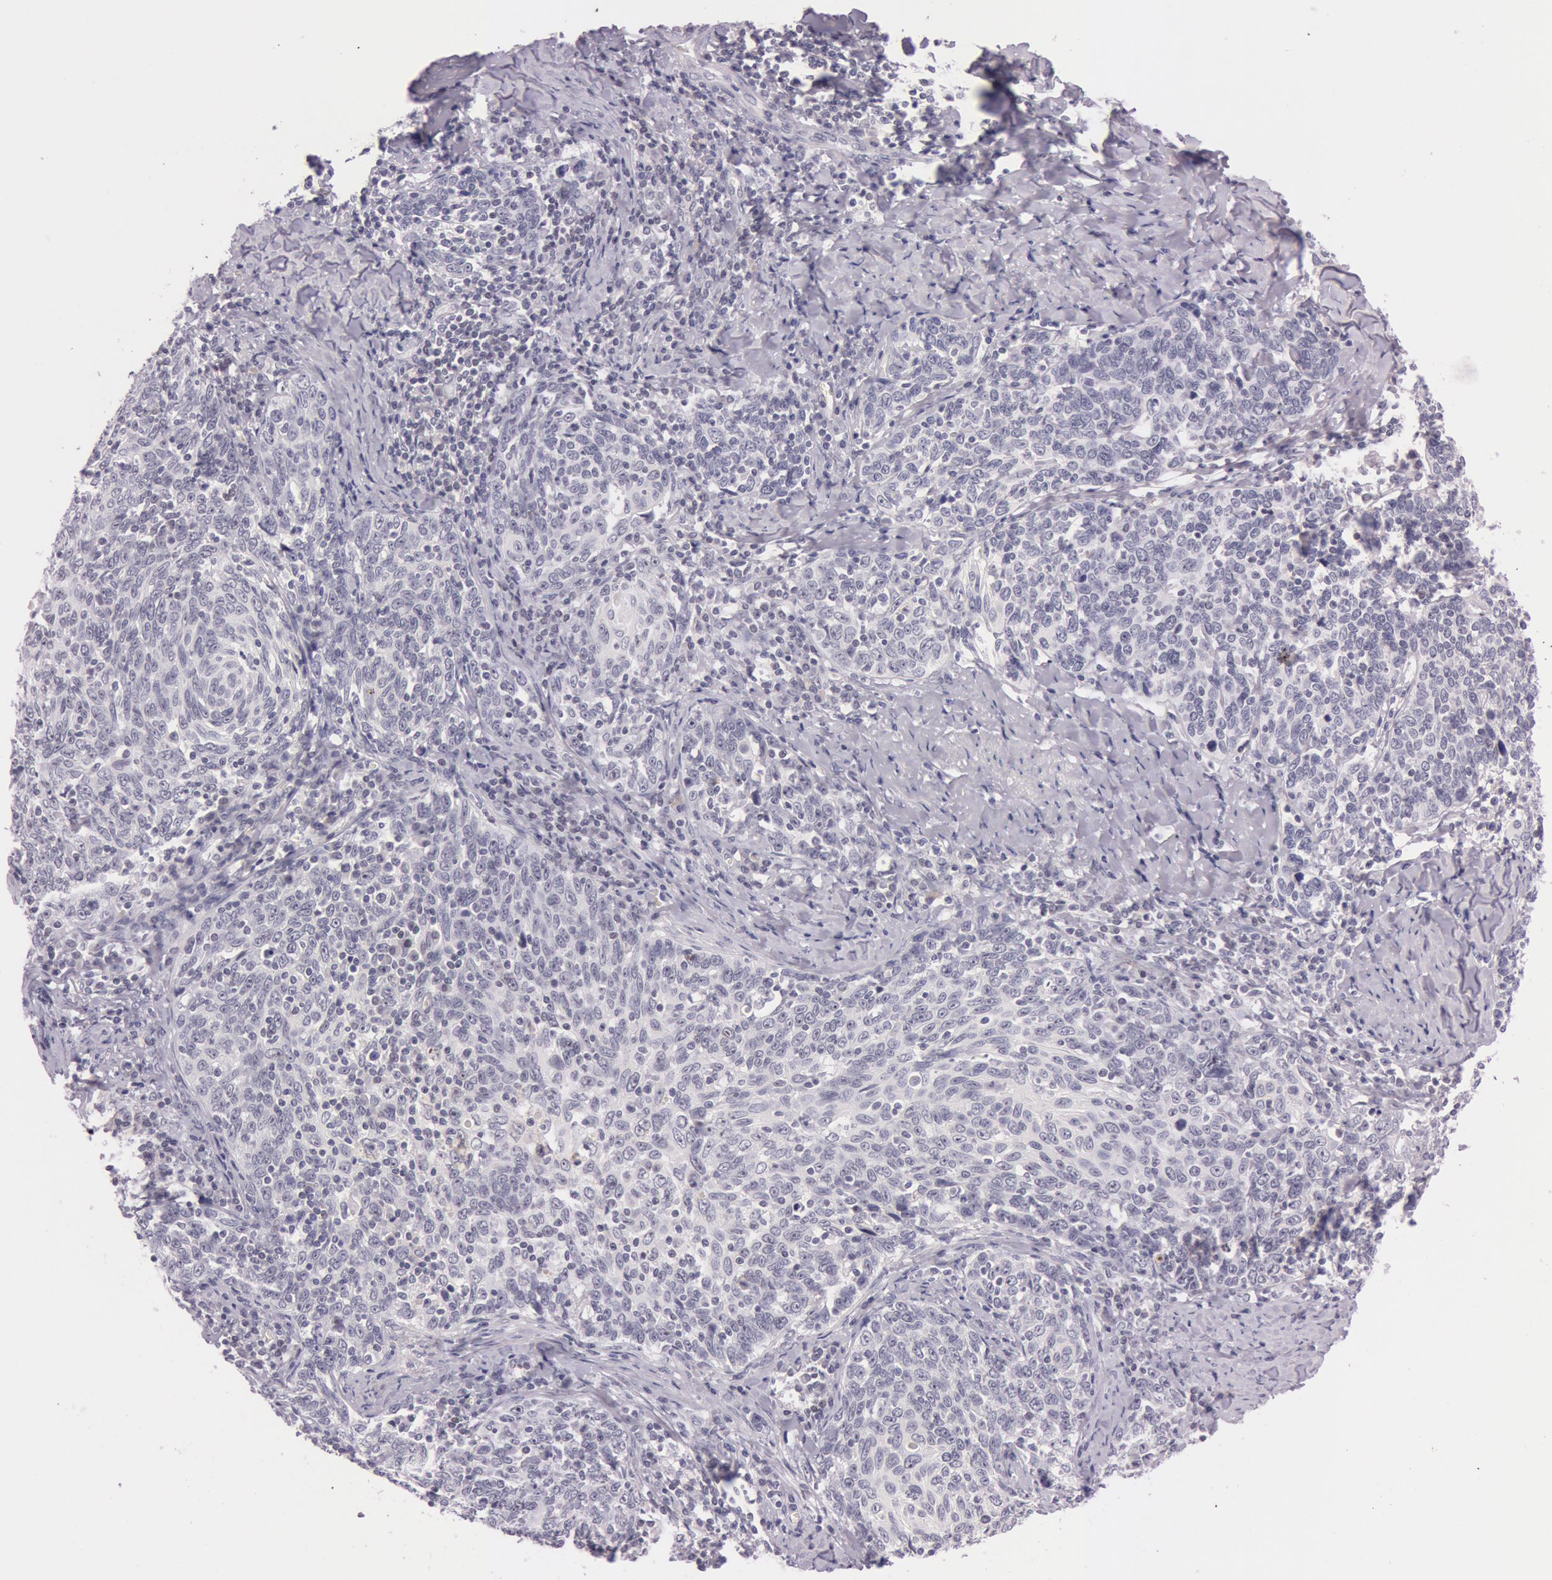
{"staining": {"intensity": "negative", "quantity": "none", "location": "none"}, "tissue": "cervical cancer", "cell_type": "Tumor cells", "image_type": "cancer", "snomed": [{"axis": "morphology", "description": "Squamous cell carcinoma, NOS"}, {"axis": "topography", "description": "Cervix"}], "caption": "This photomicrograph is of squamous cell carcinoma (cervical) stained with immunohistochemistry (IHC) to label a protein in brown with the nuclei are counter-stained blue. There is no positivity in tumor cells.", "gene": "FBL", "patient": {"sex": "female", "age": 41}}